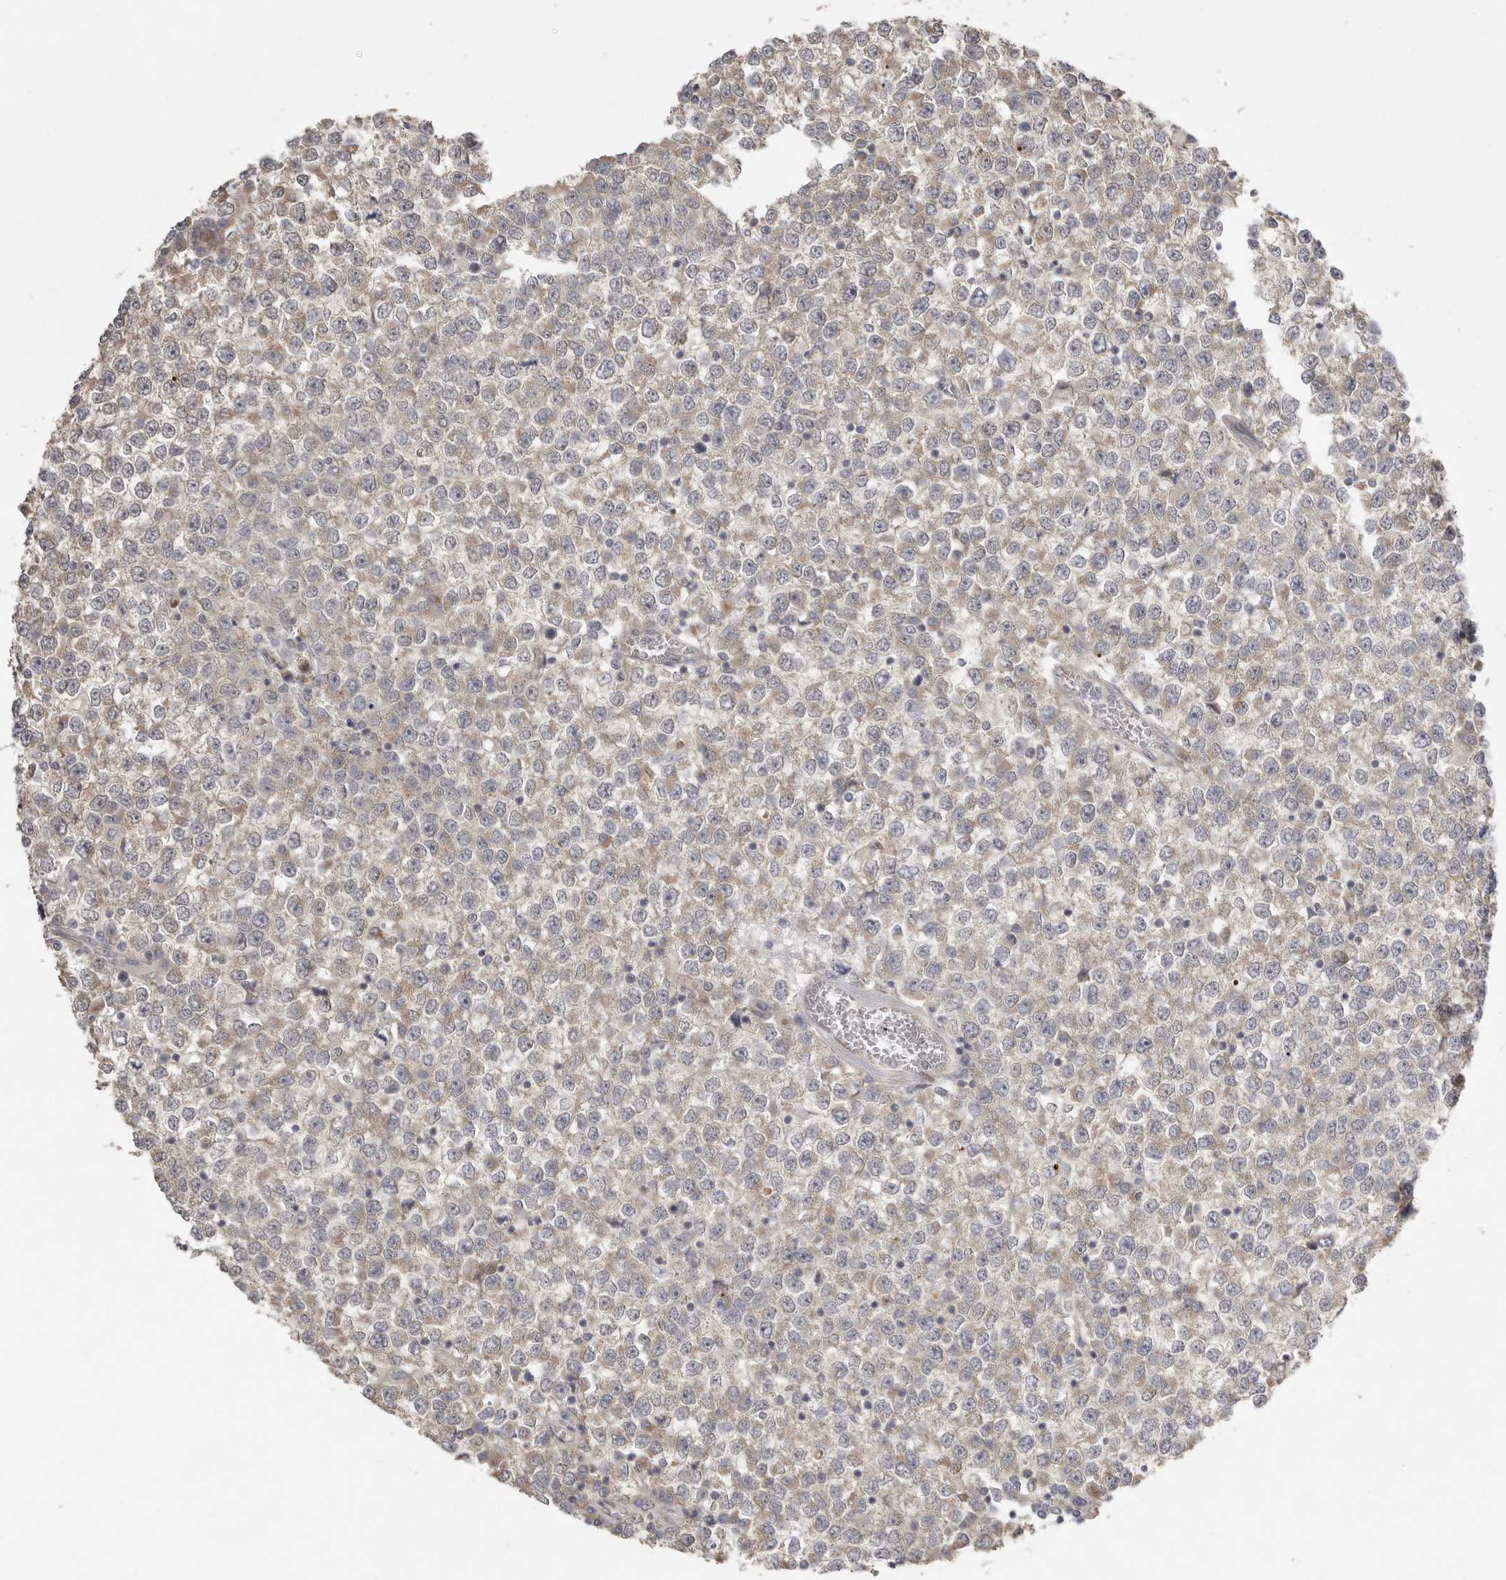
{"staining": {"intensity": "weak", "quantity": ">75%", "location": "cytoplasmic/membranous"}, "tissue": "testis cancer", "cell_type": "Tumor cells", "image_type": "cancer", "snomed": [{"axis": "morphology", "description": "Seminoma, NOS"}, {"axis": "topography", "description": "Testis"}], "caption": "The image exhibits staining of testis cancer (seminoma), revealing weak cytoplasmic/membranous protein positivity (brown color) within tumor cells.", "gene": "NSUN4", "patient": {"sex": "male", "age": 65}}